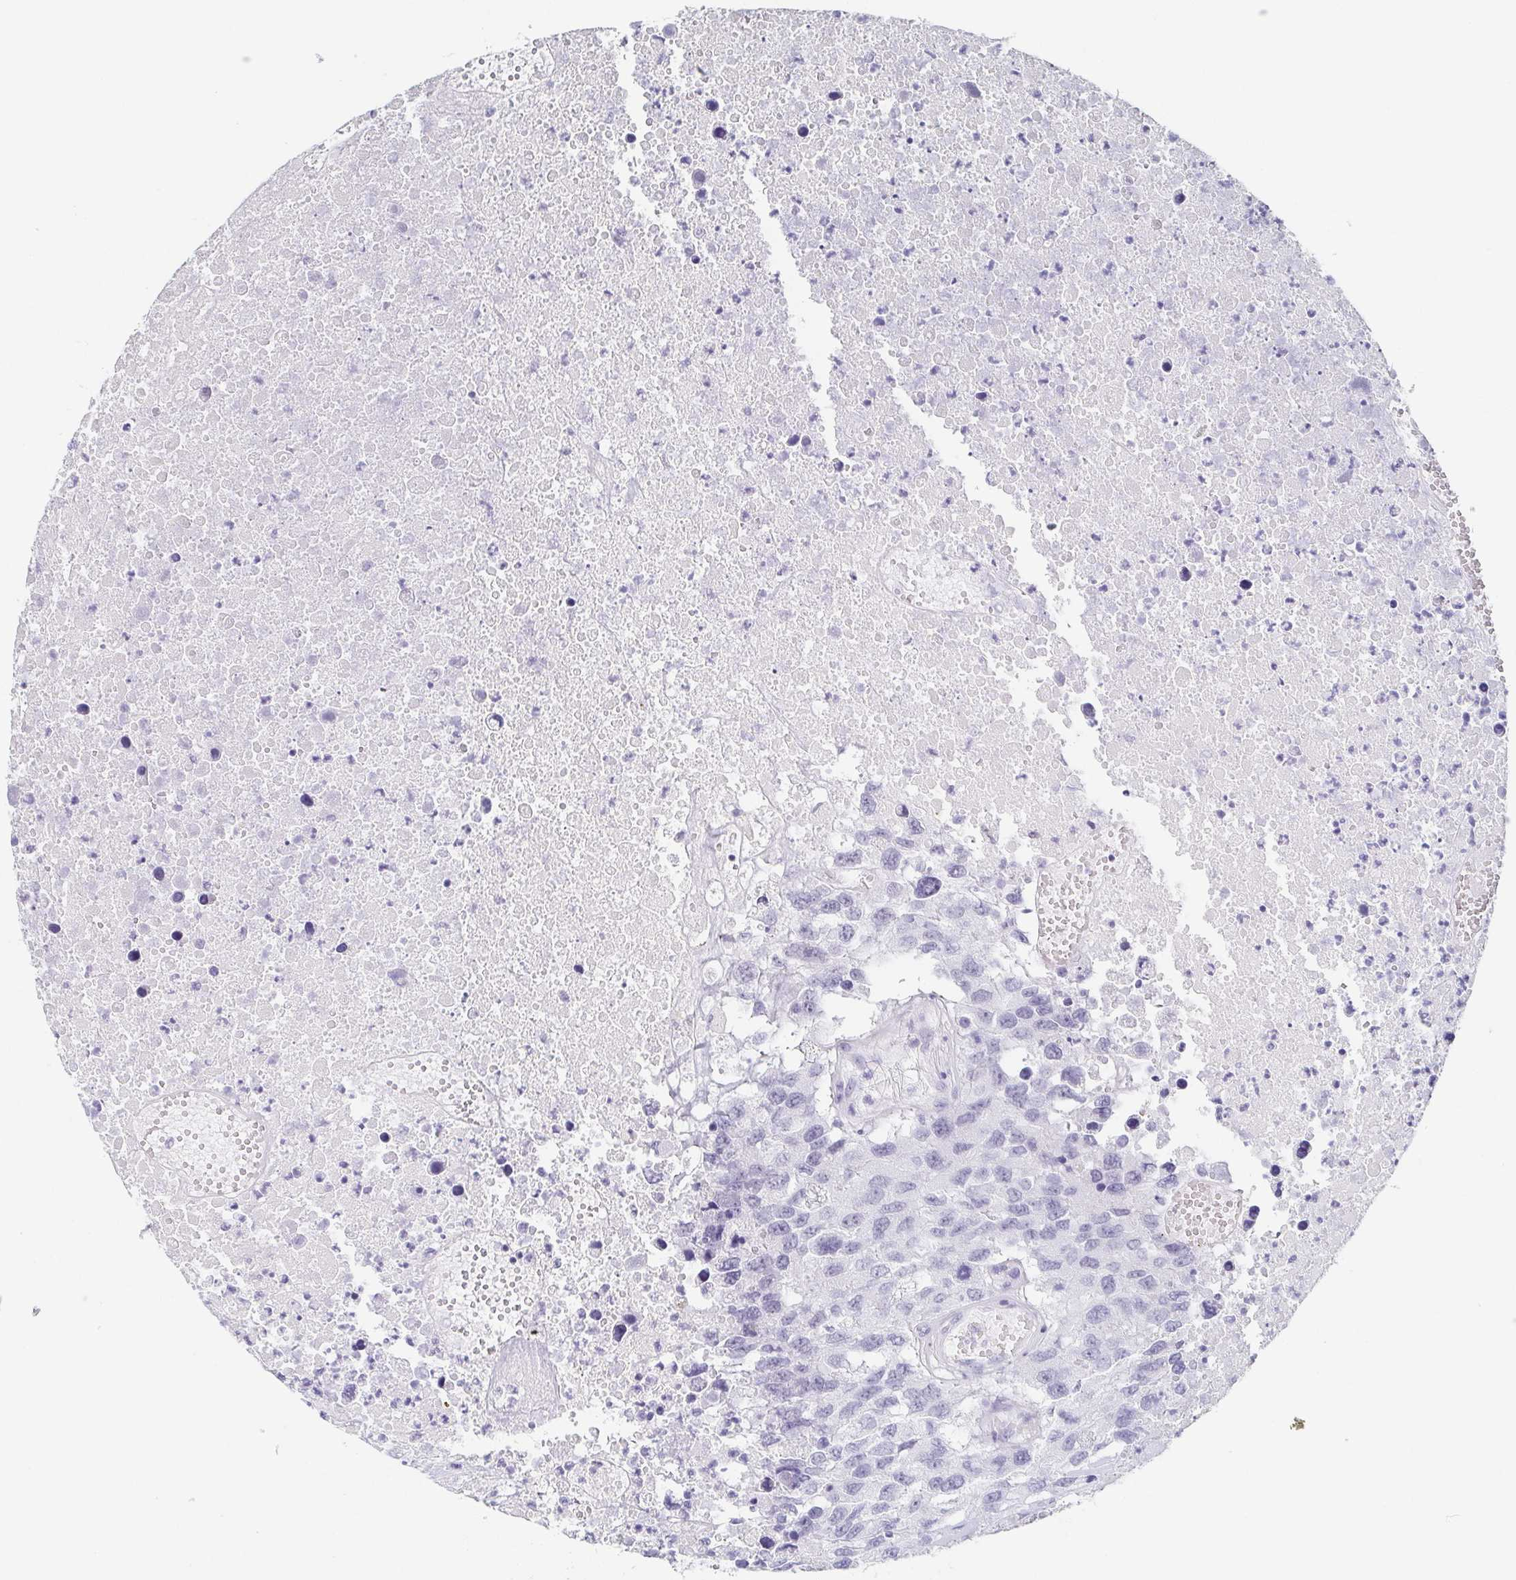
{"staining": {"intensity": "negative", "quantity": "none", "location": "none"}, "tissue": "testis cancer", "cell_type": "Tumor cells", "image_type": "cancer", "snomed": [{"axis": "morphology", "description": "Carcinoma, Embryonal, NOS"}, {"axis": "topography", "description": "Testis"}], "caption": "The photomicrograph reveals no staining of tumor cells in testis cancer (embryonal carcinoma).", "gene": "REG4", "patient": {"sex": "male", "age": 83}}